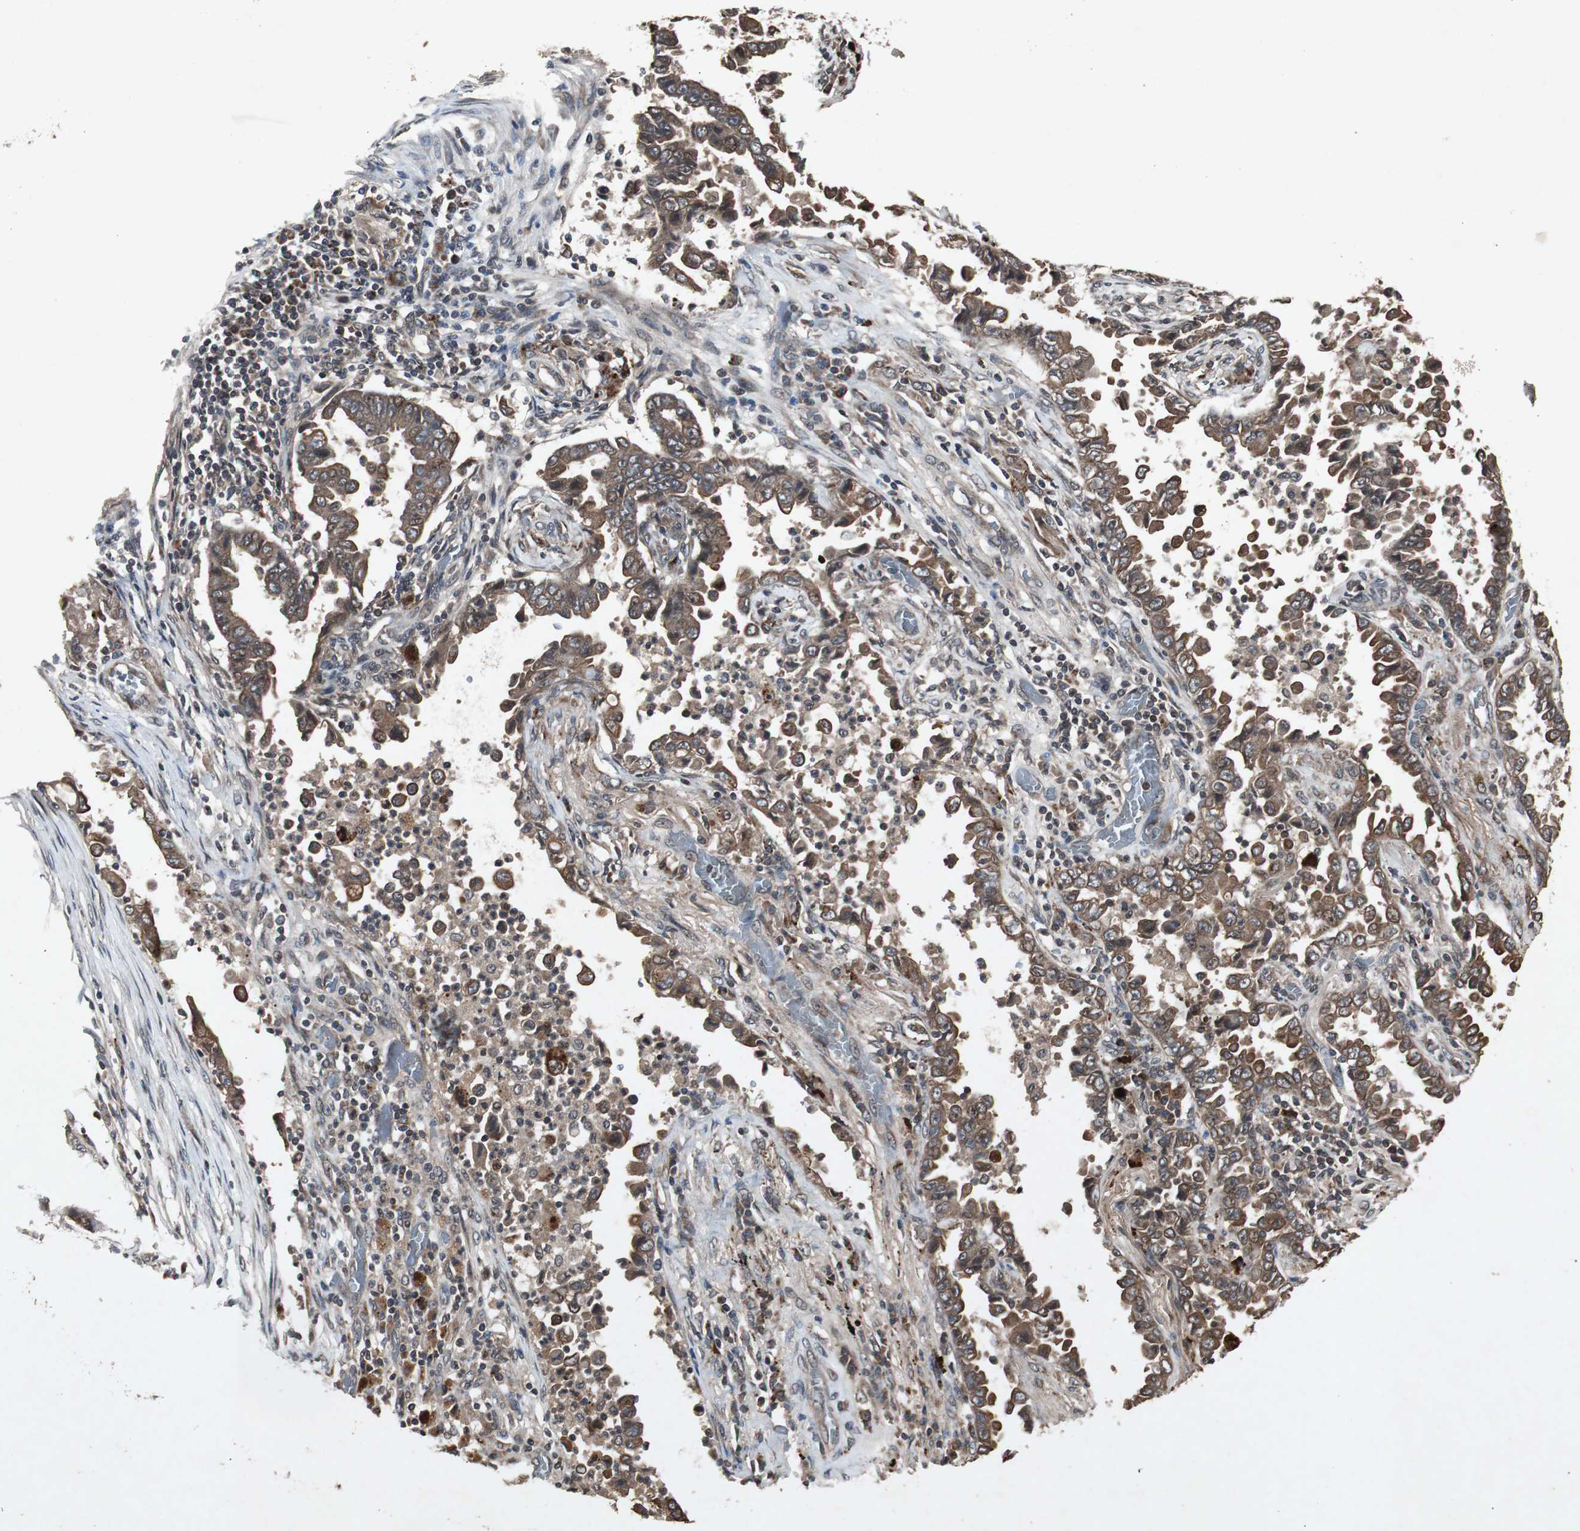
{"staining": {"intensity": "strong", "quantity": ">75%", "location": "cytoplasmic/membranous"}, "tissue": "lung cancer", "cell_type": "Tumor cells", "image_type": "cancer", "snomed": [{"axis": "morphology", "description": "Normal tissue, NOS"}, {"axis": "morphology", "description": "Inflammation, NOS"}, {"axis": "morphology", "description": "Adenocarcinoma, NOS"}, {"axis": "topography", "description": "Lung"}], "caption": "Immunohistochemical staining of adenocarcinoma (lung) reveals high levels of strong cytoplasmic/membranous expression in approximately >75% of tumor cells.", "gene": "SLIT2", "patient": {"sex": "female", "age": 64}}